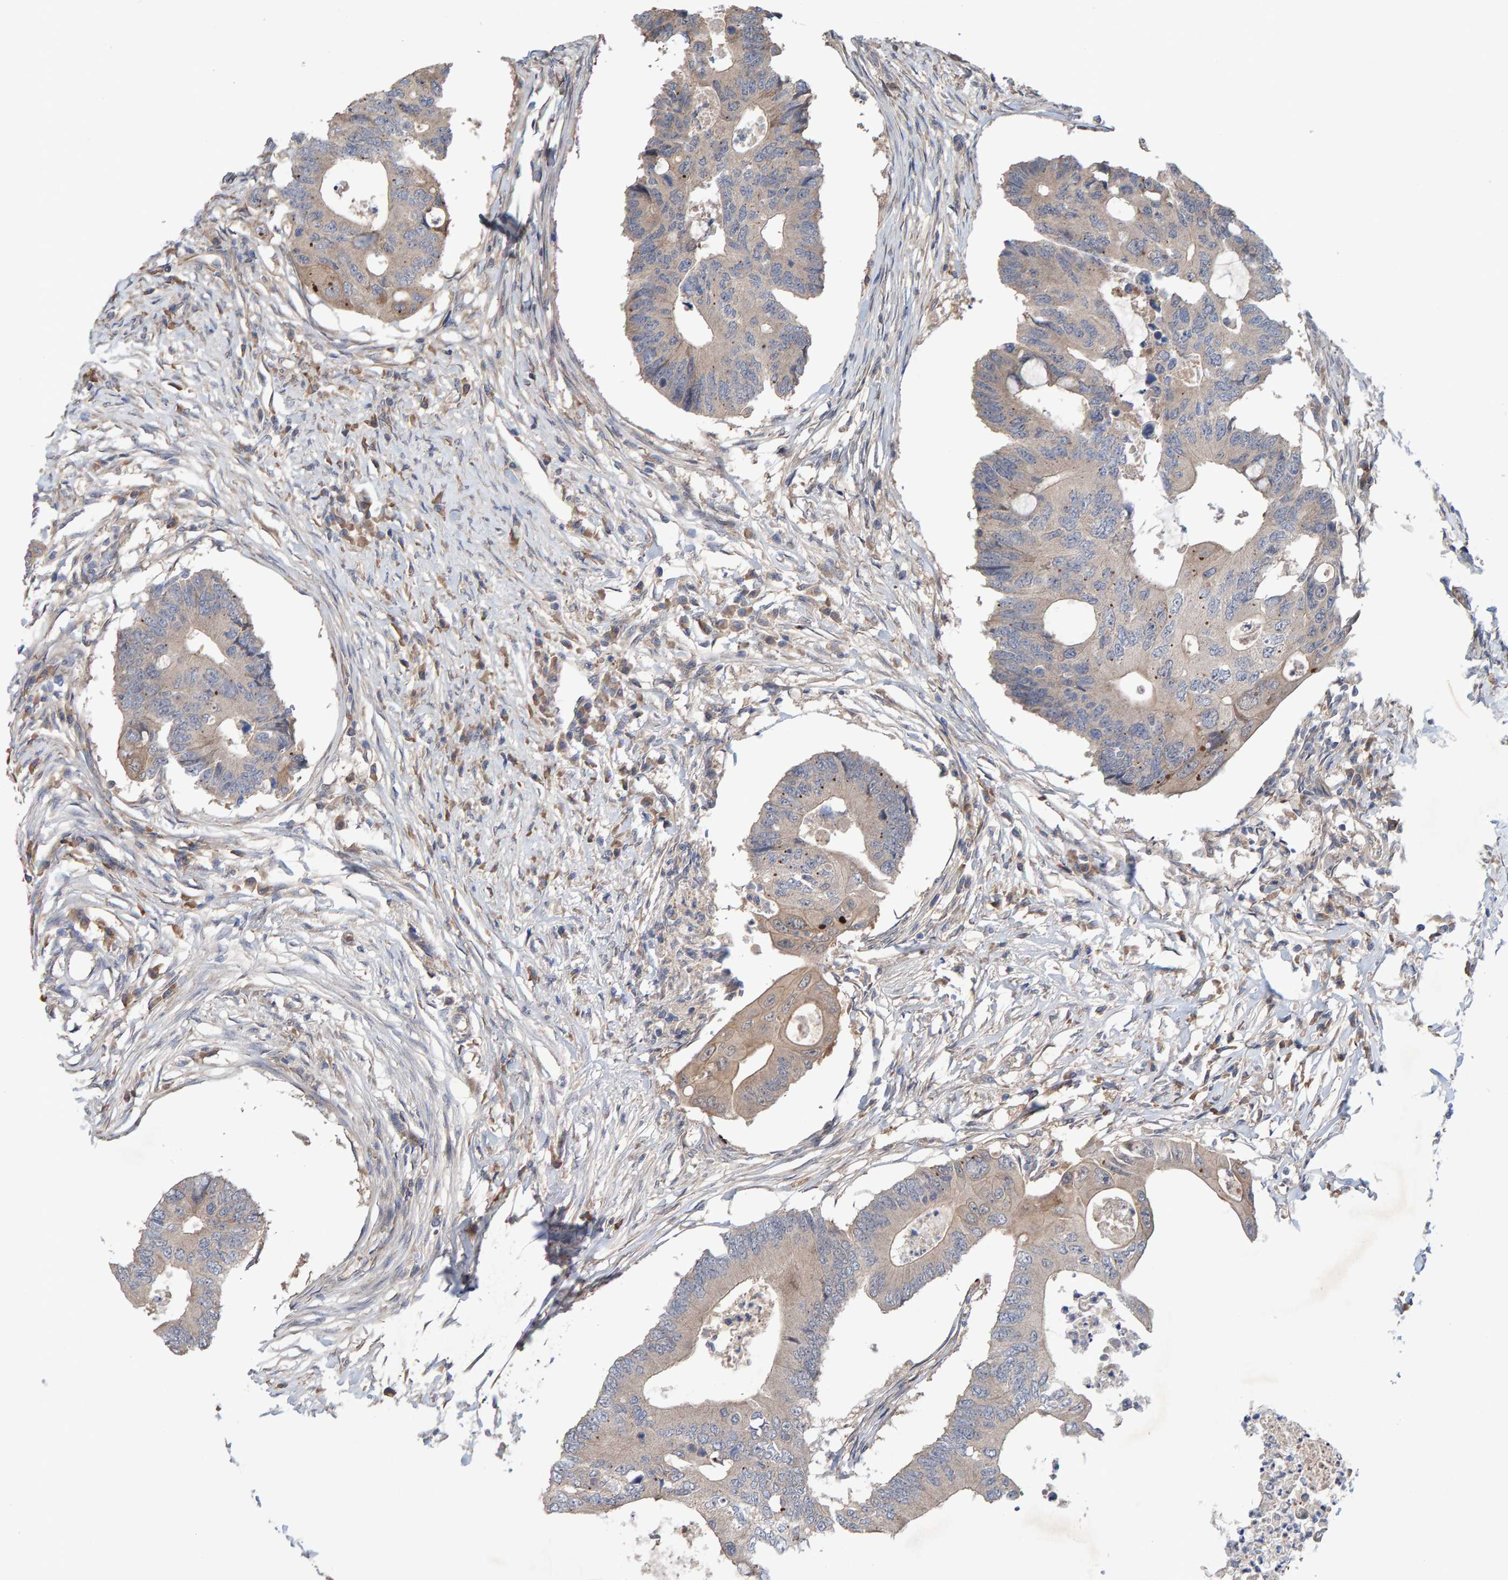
{"staining": {"intensity": "weak", "quantity": "25%-75%", "location": "cytoplasmic/membranous"}, "tissue": "colorectal cancer", "cell_type": "Tumor cells", "image_type": "cancer", "snomed": [{"axis": "morphology", "description": "Adenocarcinoma, NOS"}, {"axis": "topography", "description": "Colon"}], "caption": "The image displays staining of adenocarcinoma (colorectal), revealing weak cytoplasmic/membranous protein expression (brown color) within tumor cells.", "gene": "LRSAM1", "patient": {"sex": "male", "age": 71}}